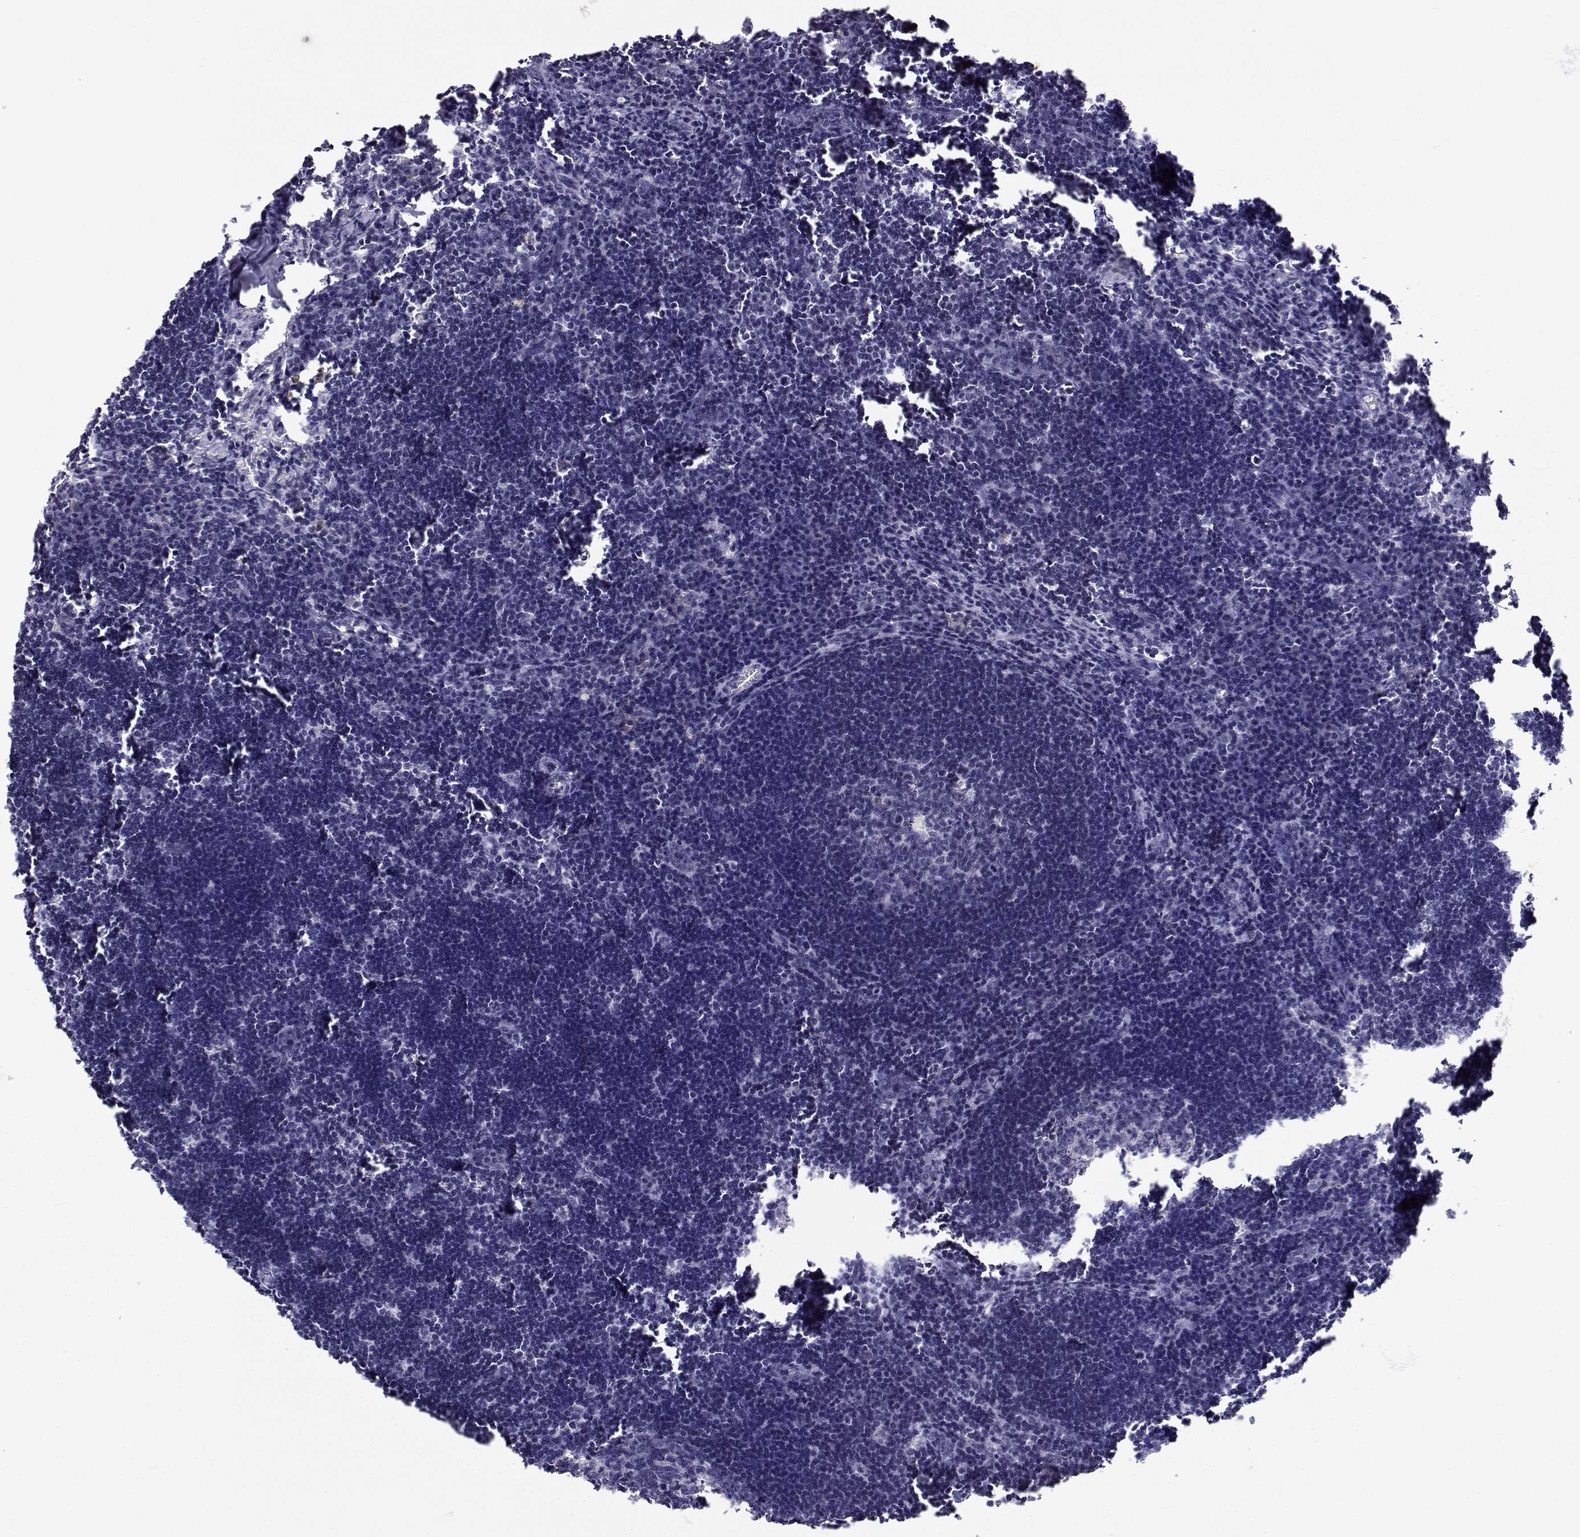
{"staining": {"intensity": "negative", "quantity": "none", "location": "none"}, "tissue": "lymph node", "cell_type": "Germinal center cells", "image_type": "normal", "snomed": [{"axis": "morphology", "description": "Normal tissue, NOS"}, {"axis": "topography", "description": "Lymph node"}], "caption": "IHC of normal human lymph node reveals no expression in germinal center cells.", "gene": "SLC6A3", "patient": {"sex": "male", "age": 55}}